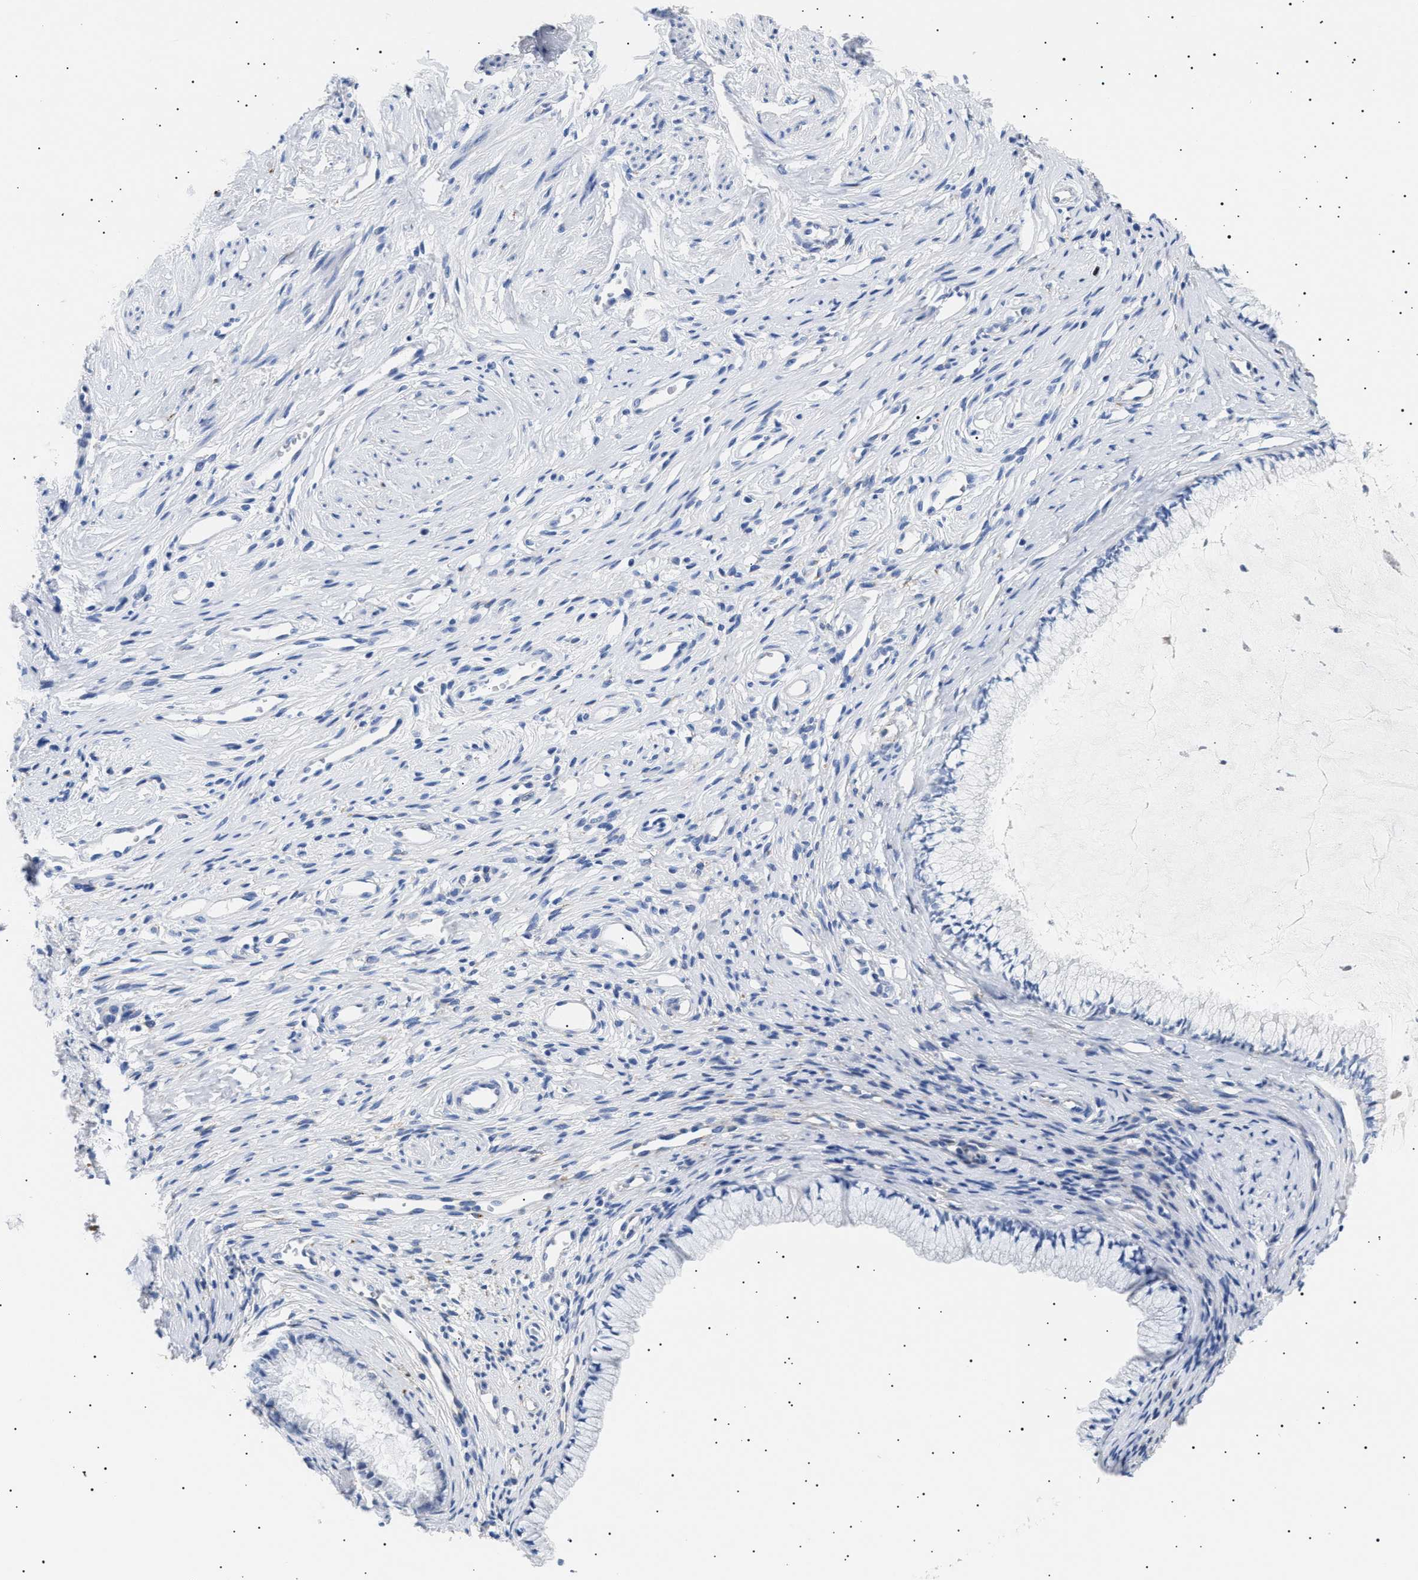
{"staining": {"intensity": "negative", "quantity": "none", "location": "none"}, "tissue": "cervix", "cell_type": "Glandular cells", "image_type": "normal", "snomed": [{"axis": "morphology", "description": "Normal tissue, NOS"}, {"axis": "topography", "description": "Cervix"}], "caption": "The image exhibits no significant staining in glandular cells of cervix. (DAB immunohistochemistry (IHC) visualized using brightfield microscopy, high magnification).", "gene": "HEMGN", "patient": {"sex": "female", "age": 77}}